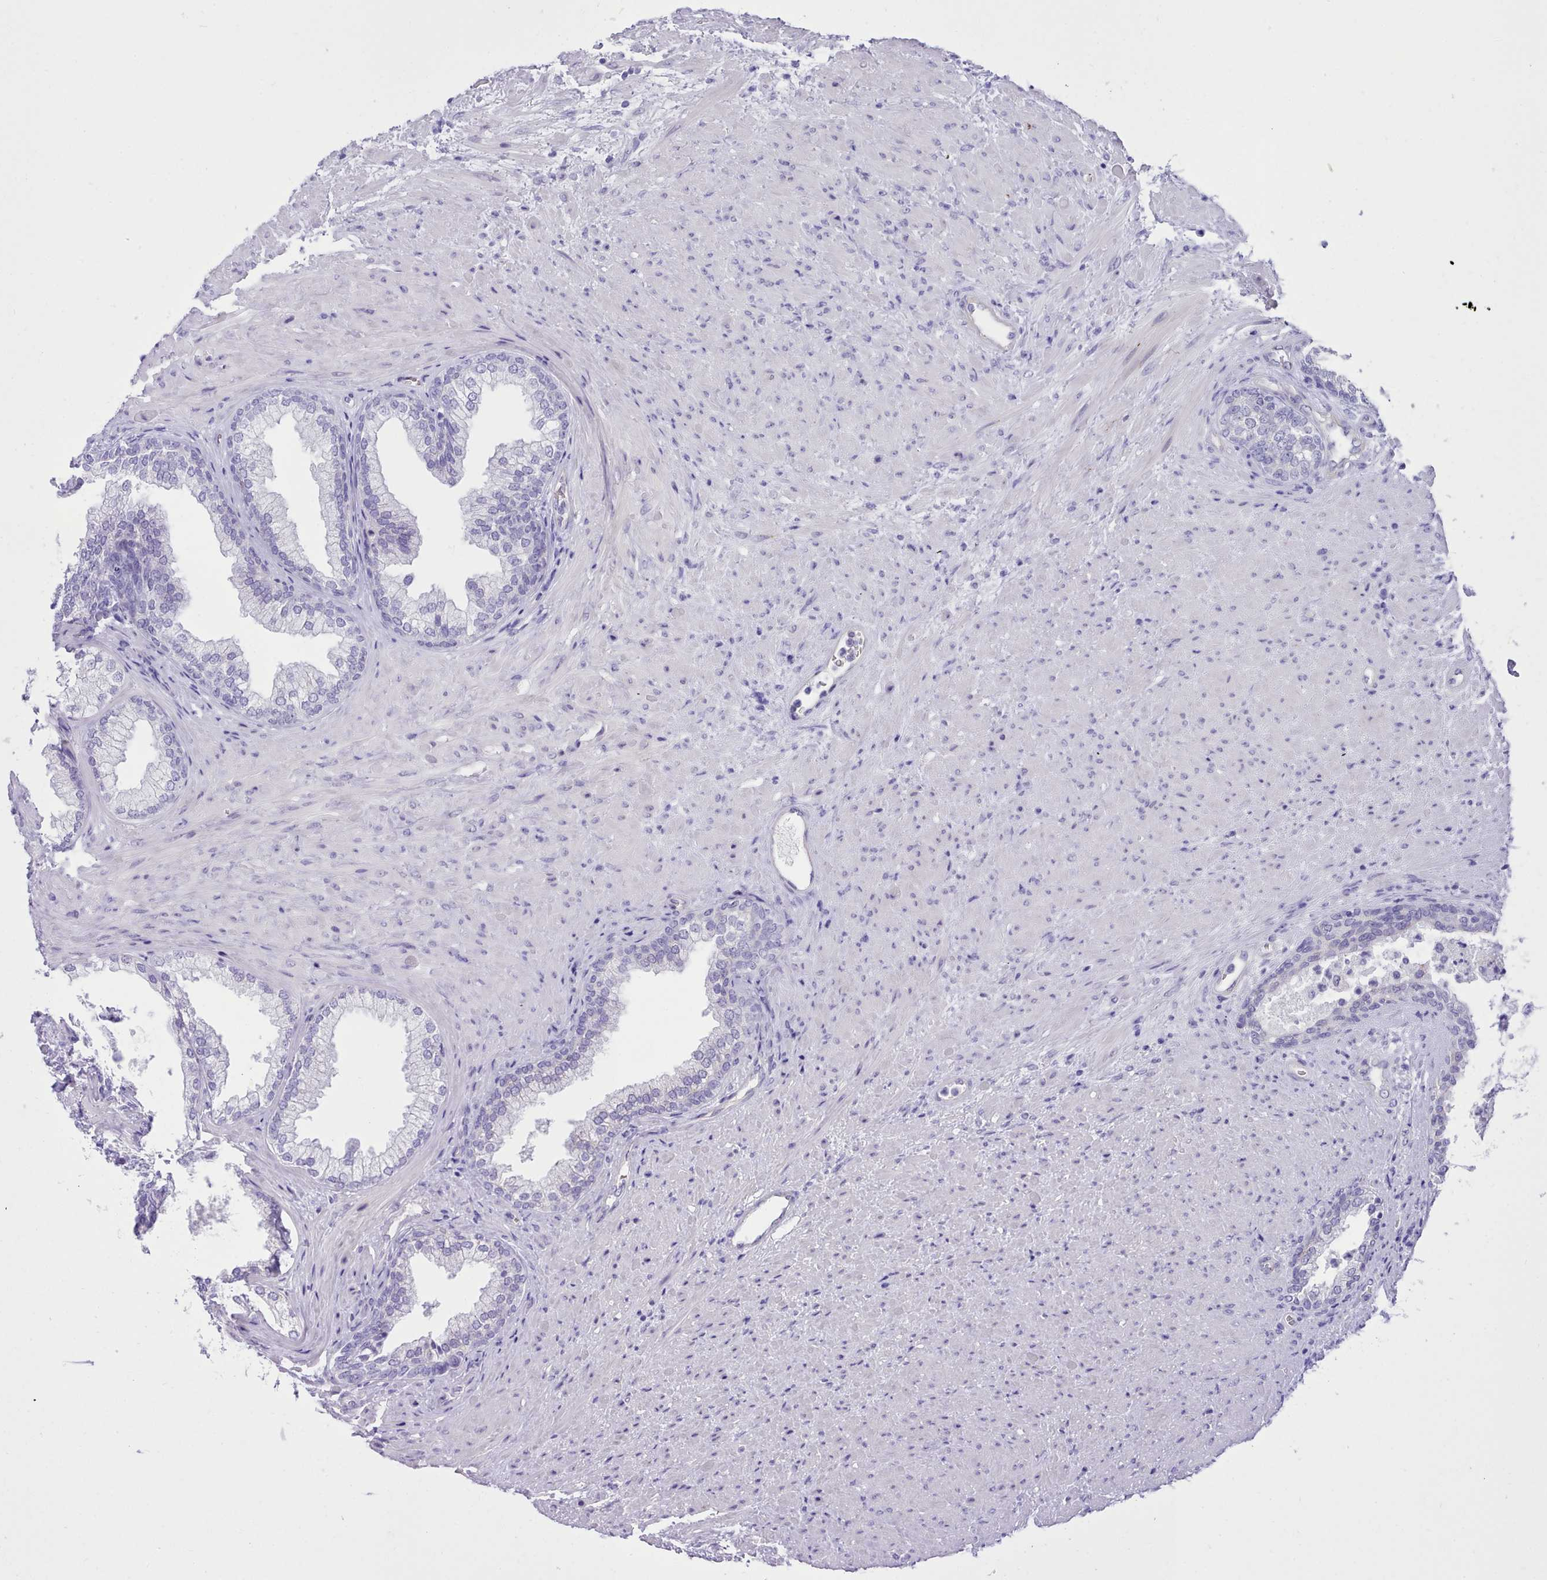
{"staining": {"intensity": "negative", "quantity": "none", "location": "none"}, "tissue": "prostate", "cell_type": "Glandular cells", "image_type": "normal", "snomed": [{"axis": "morphology", "description": "Normal tissue, NOS"}, {"axis": "topography", "description": "Prostate"}], "caption": "Micrograph shows no significant protein staining in glandular cells of benign prostate. (DAB immunohistochemistry (IHC) visualized using brightfield microscopy, high magnification).", "gene": "LRRC37A2", "patient": {"sex": "male", "age": 76}}